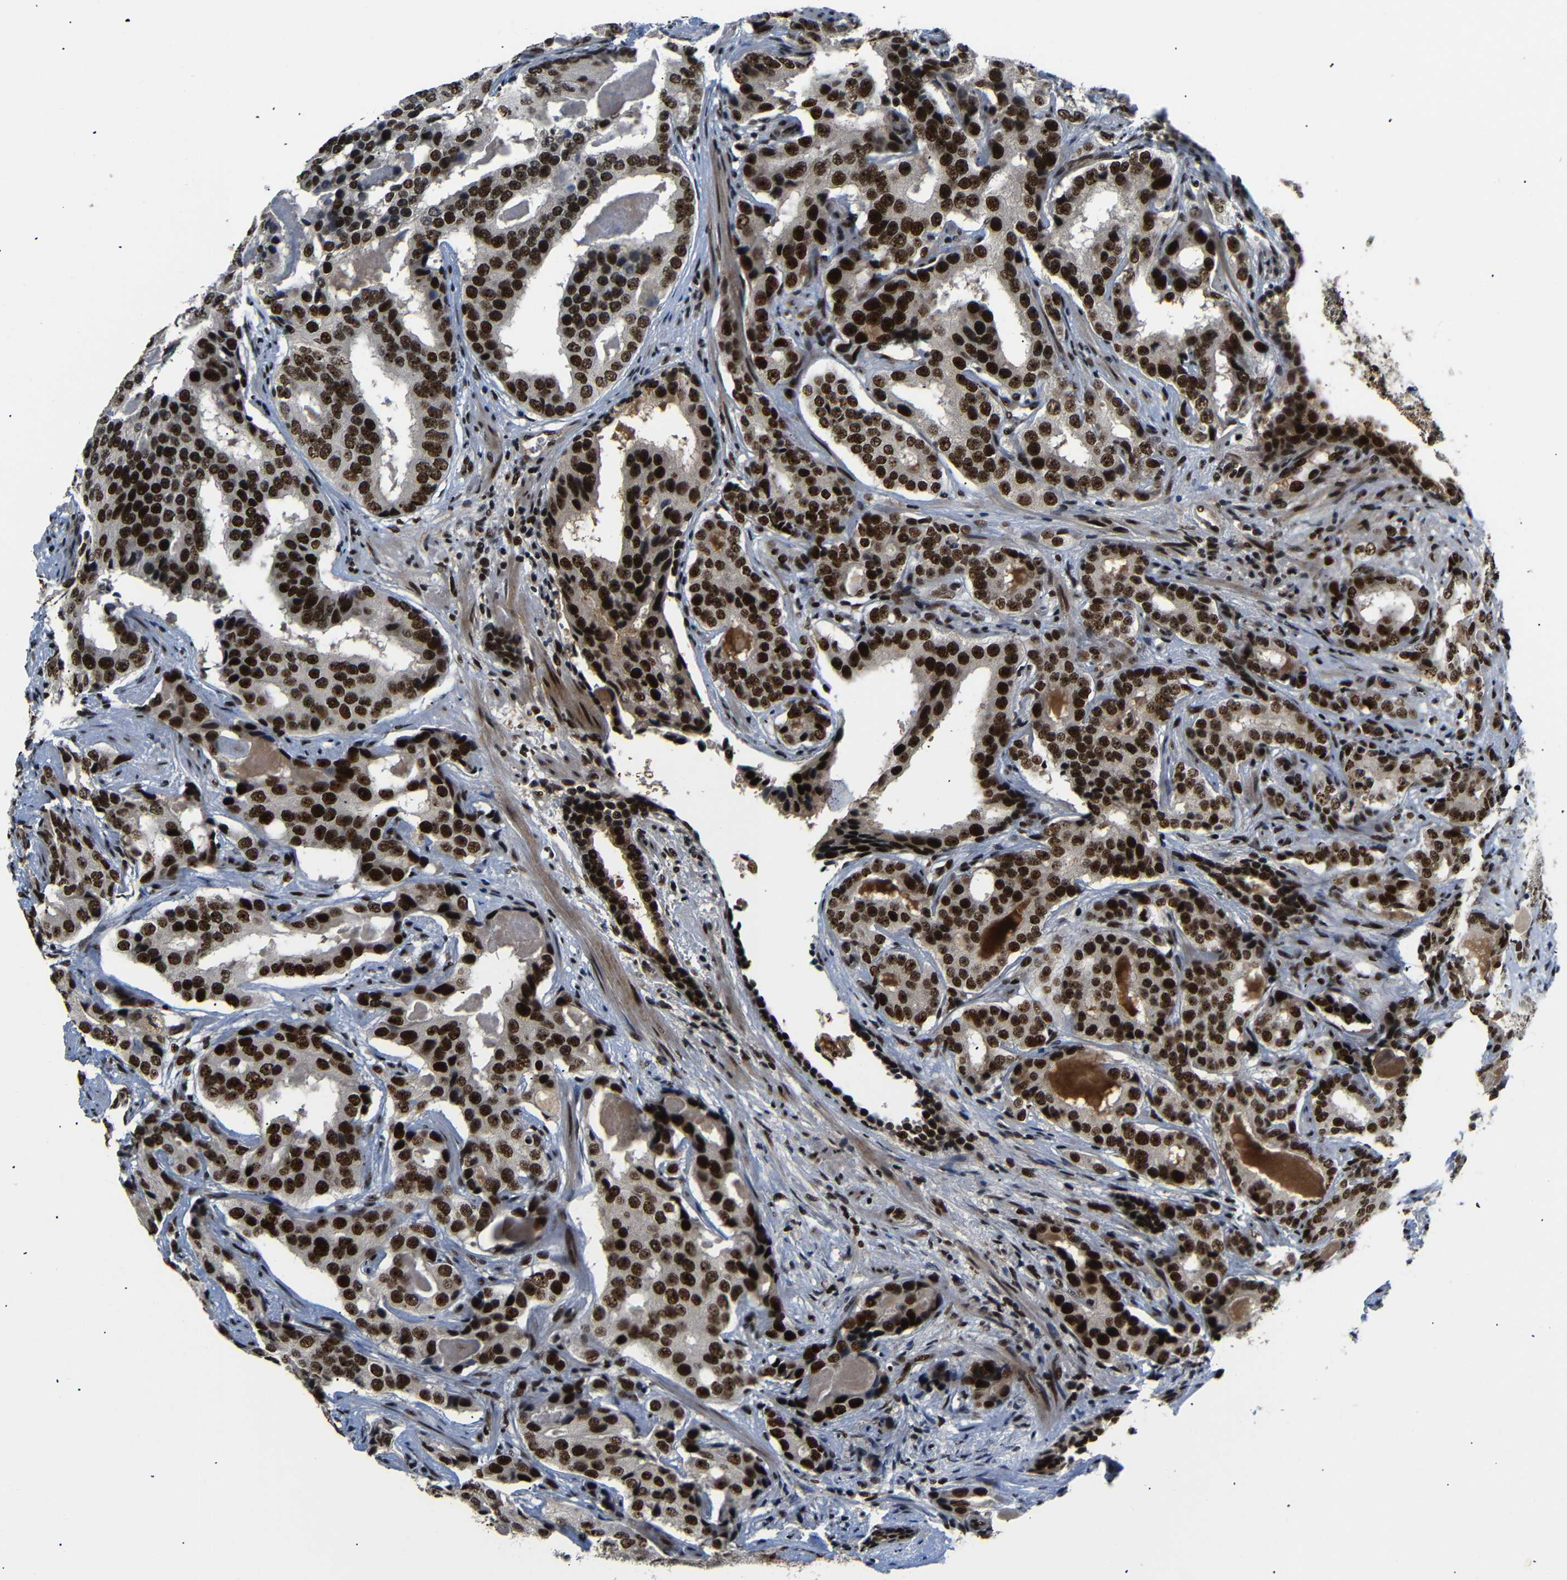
{"staining": {"intensity": "strong", "quantity": ">75%", "location": "nuclear"}, "tissue": "prostate cancer", "cell_type": "Tumor cells", "image_type": "cancer", "snomed": [{"axis": "morphology", "description": "Adenocarcinoma, High grade"}, {"axis": "topography", "description": "Prostate"}], "caption": "Immunohistochemical staining of adenocarcinoma (high-grade) (prostate) reveals high levels of strong nuclear protein staining in about >75% of tumor cells.", "gene": "SETDB2", "patient": {"sex": "male", "age": 58}}